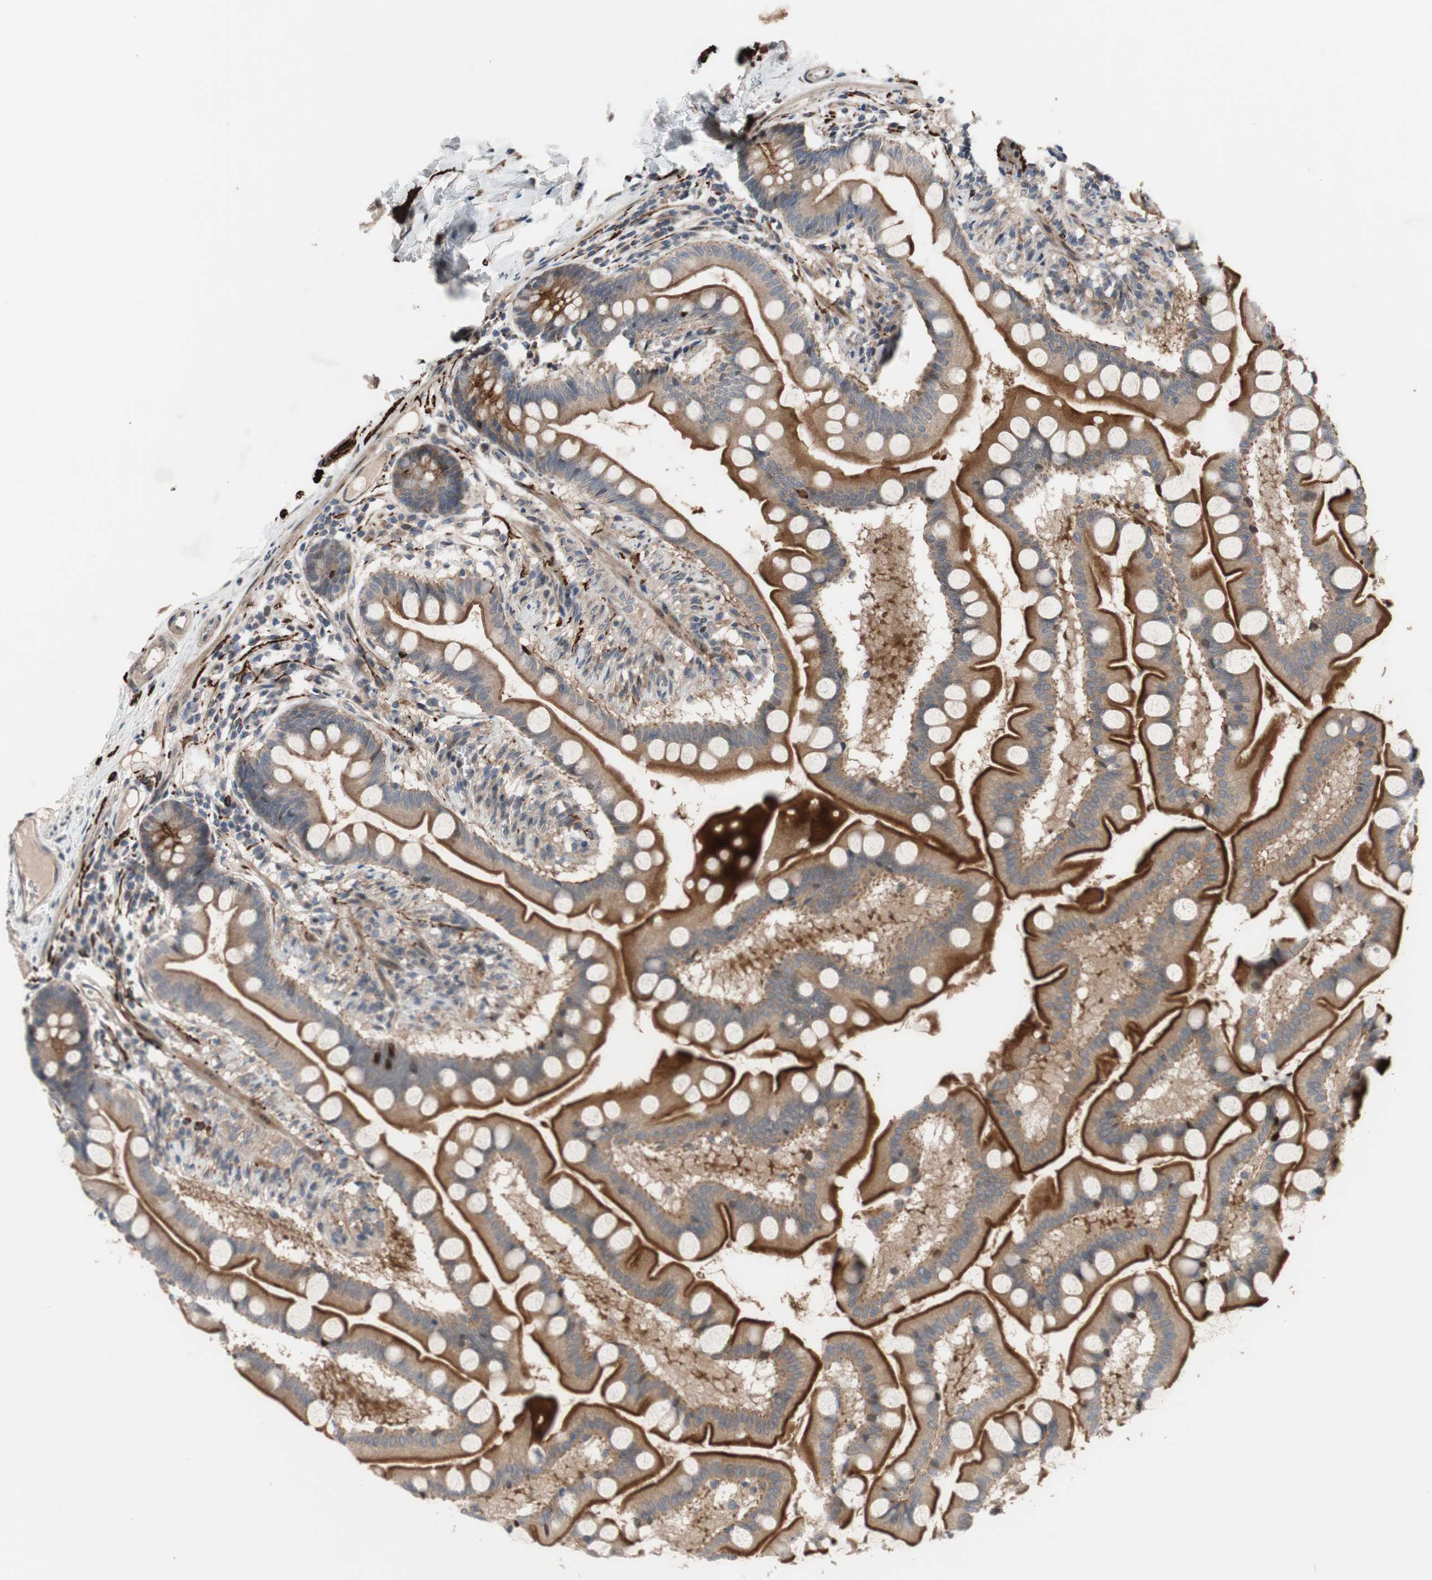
{"staining": {"intensity": "moderate", "quantity": ">75%", "location": "cytoplasmic/membranous"}, "tissue": "small intestine", "cell_type": "Glandular cells", "image_type": "normal", "snomed": [{"axis": "morphology", "description": "Normal tissue, NOS"}, {"axis": "topography", "description": "Small intestine"}], "caption": "Immunohistochemical staining of benign small intestine exhibits medium levels of moderate cytoplasmic/membranous staining in approximately >75% of glandular cells. (IHC, brightfield microscopy, high magnification).", "gene": "OAZ1", "patient": {"sex": "male", "age": 41}}